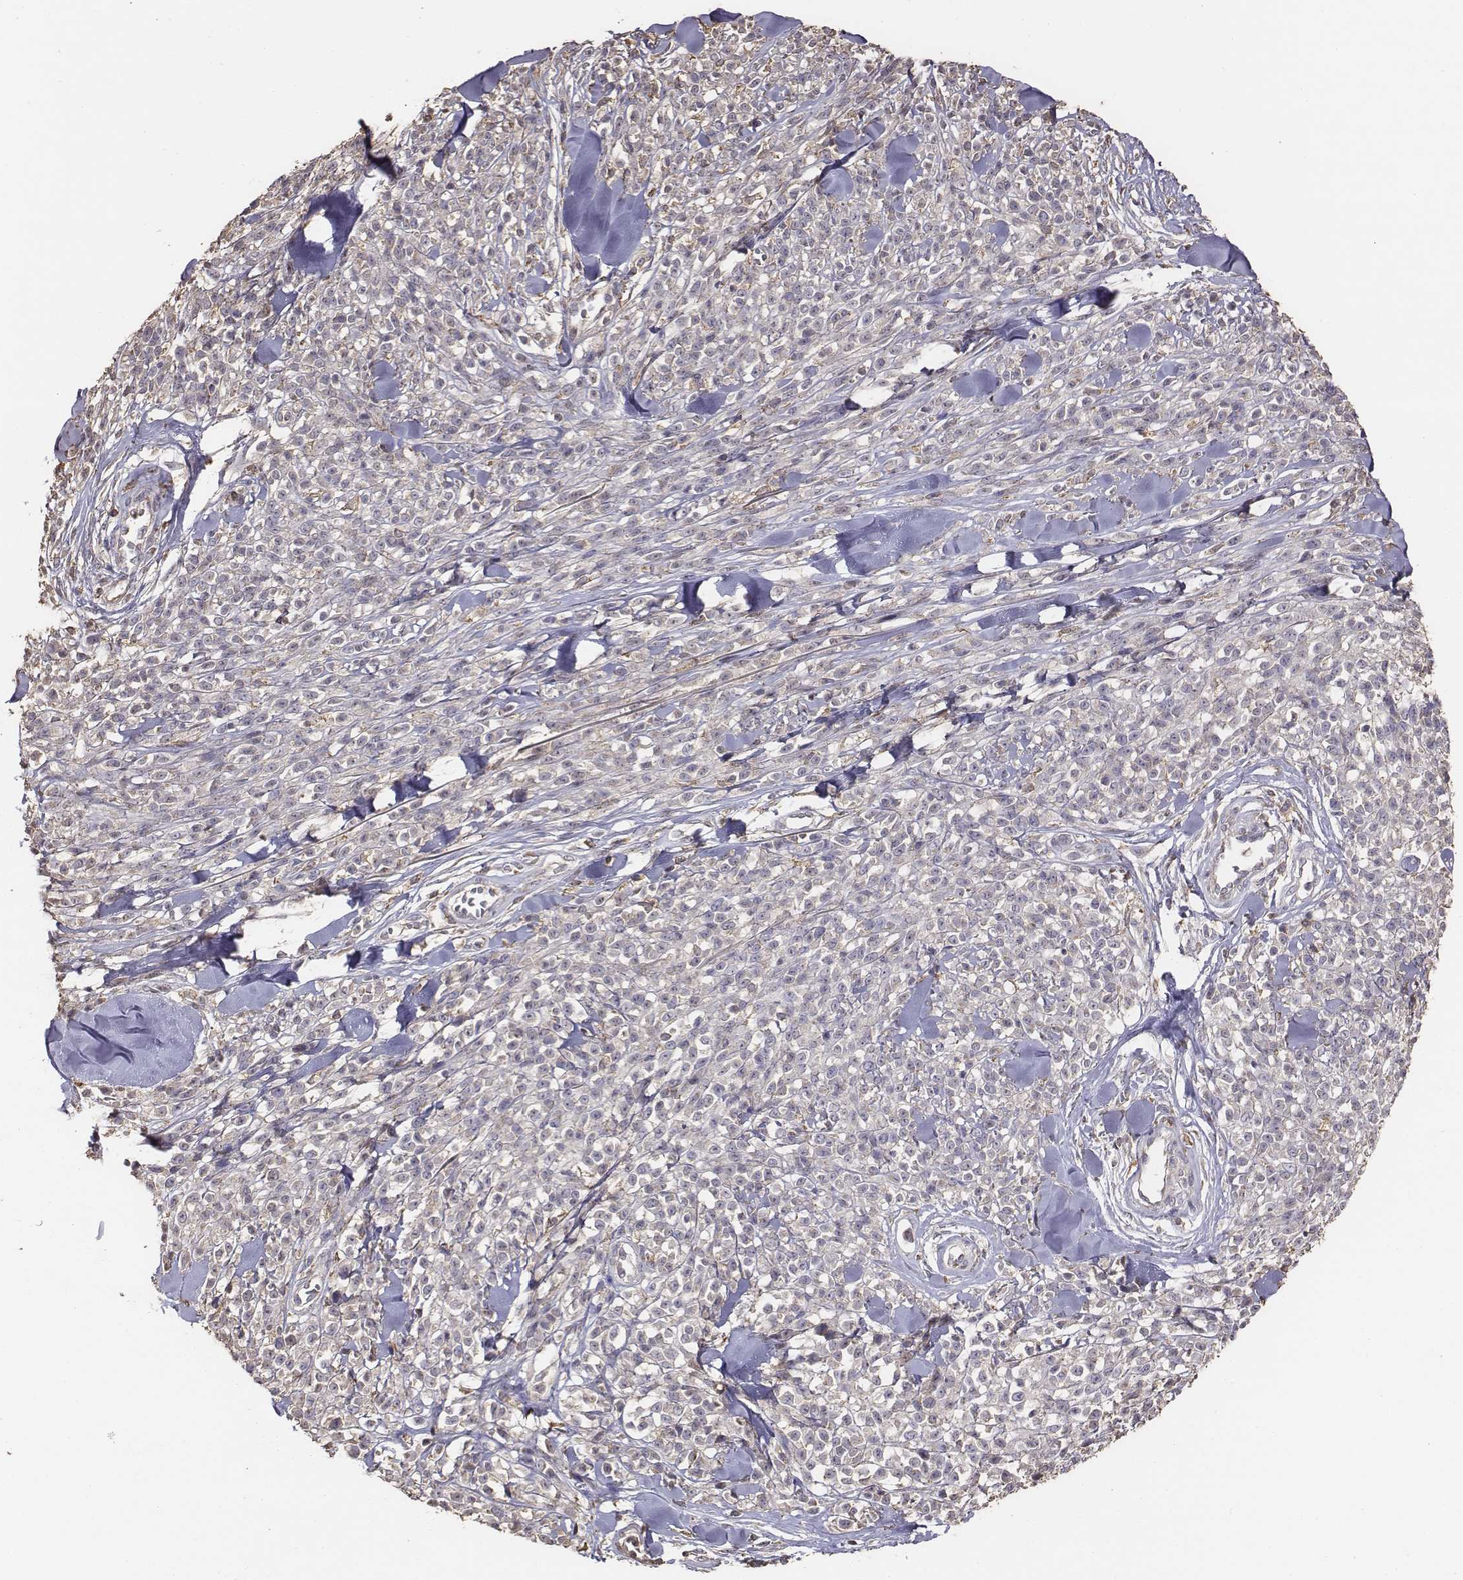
{"staining": {"intensity": "weak", "quantity": ">75%", "location": "cytoplasmic/membranous"}, "tissue": "melanoma", "cell_type": "Tumor cells", "image_type": "cancer", "snomed": [{"axis": "morphology", "description": "Malignant melanoma, NOS"}, {"axis": "topography", "description": "Skin"}, {"axis": "topography", "description": "Skin of trunk"}], "caption": "A high-resolution micrograph shows IHC staining of melanoma, which displays weak cytoplasmic/membranous positivity in about >75% of tumor cells.", "gene": "AP1B1", "patient": {"sex": "male", "age": 74}}